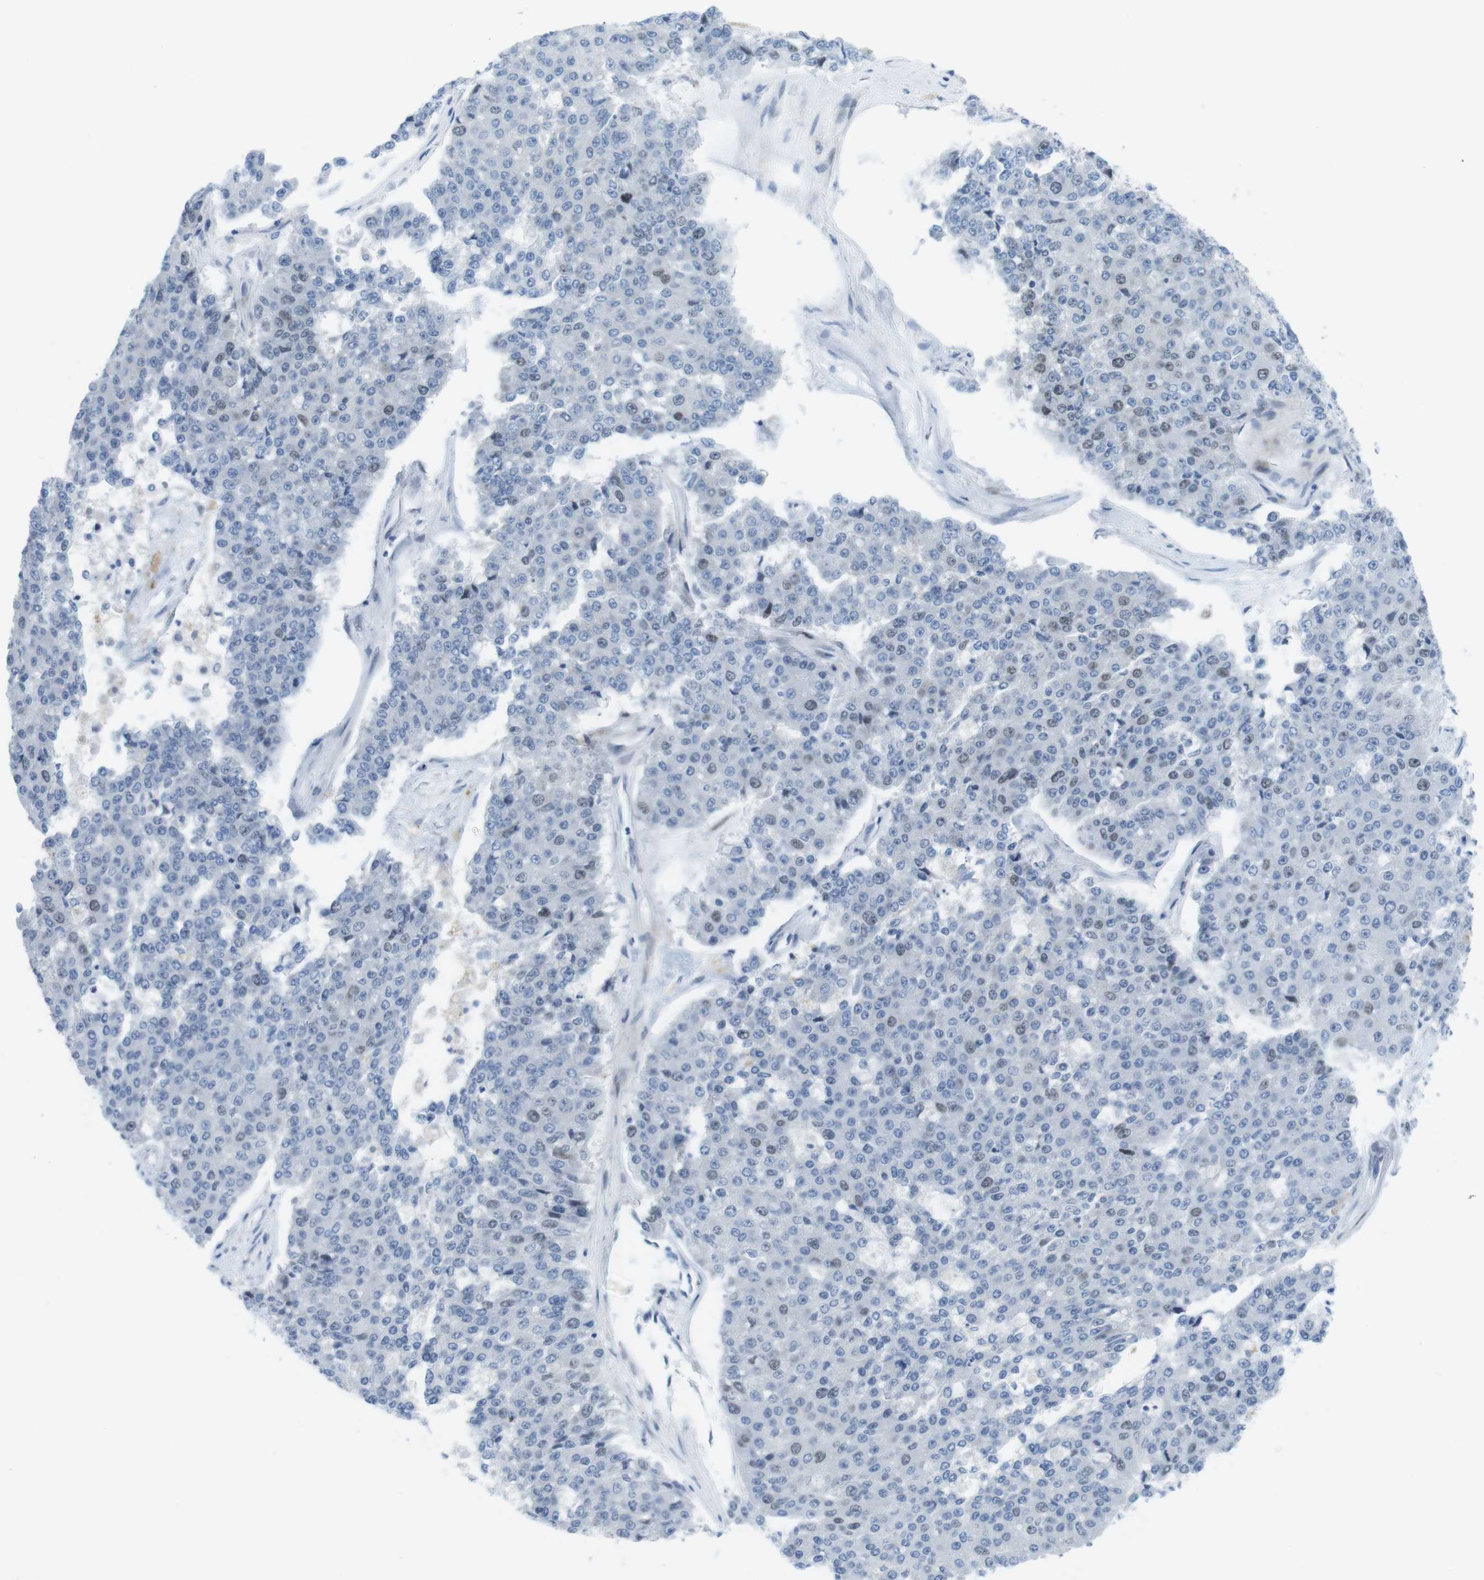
{"staining": {"intensity": "weak", "quantity": "<25%", "location": "nuclear"}, "tissue": "pancreatic cancer", "cell_type": "Tumor cells", "image_type": "cancer", "snomed": [{"axis": "morphology", "description": "Adenocarcinoma, NOS"}, {"axis": "topography", "description": "Pancreas"}], "caption": "Immunohistochemistry photomicrograph of human pancreatic cancer (adenocarcinoma) stained for a protein (brown), which reveals no expression in tumor cells.", "gene": "CHAF1A", "patient": {"sex": "male", "age": 50}}